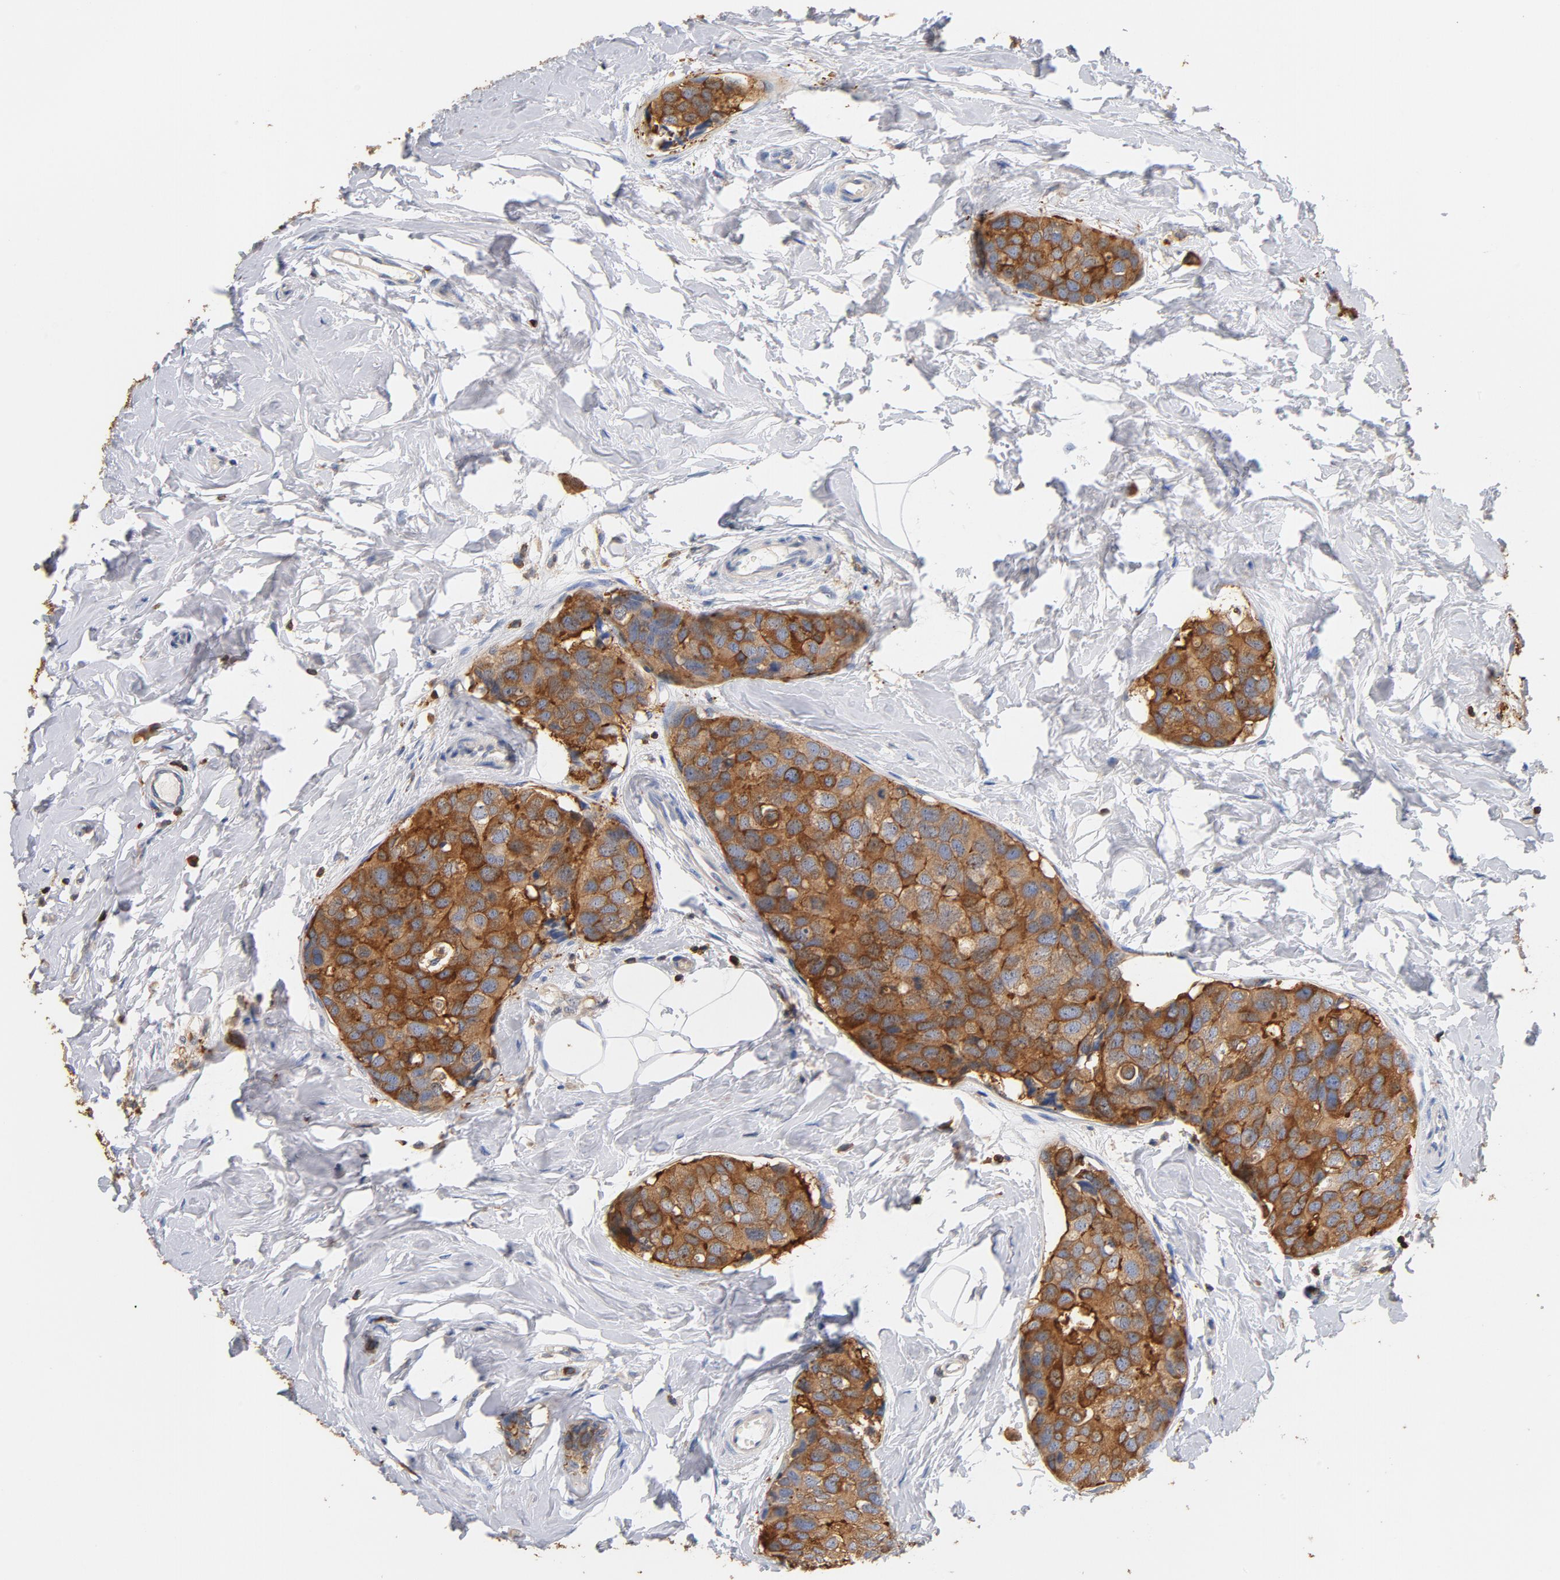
{"staining": {"intensity": "strong", "quantity": ">75%", "location": "cytoplasmic/membranous"}, "tissue": "breast cancer", "cell_type": "Tumor cells", "image_type": "cancer", "snomed": [{"axis": "morphology", "description": "Normal tissue, NOS"}, {"axis": "morphology", "description": "Duct carcinoma"}, {"axis": "topography", "description": "Breast"}], "caption": "DAB (3,3'-diaminobenzidine) immunohistochemical staining of human invasive ductal carcinoma (breast) exhibits strong cytoplasmic/membranous protein positivity in about >75% of tumor cells. (IHC, brightfield microscopy, high magnification).", "gene": "EZR", "patient": {"sex": "female", "age": 50}}